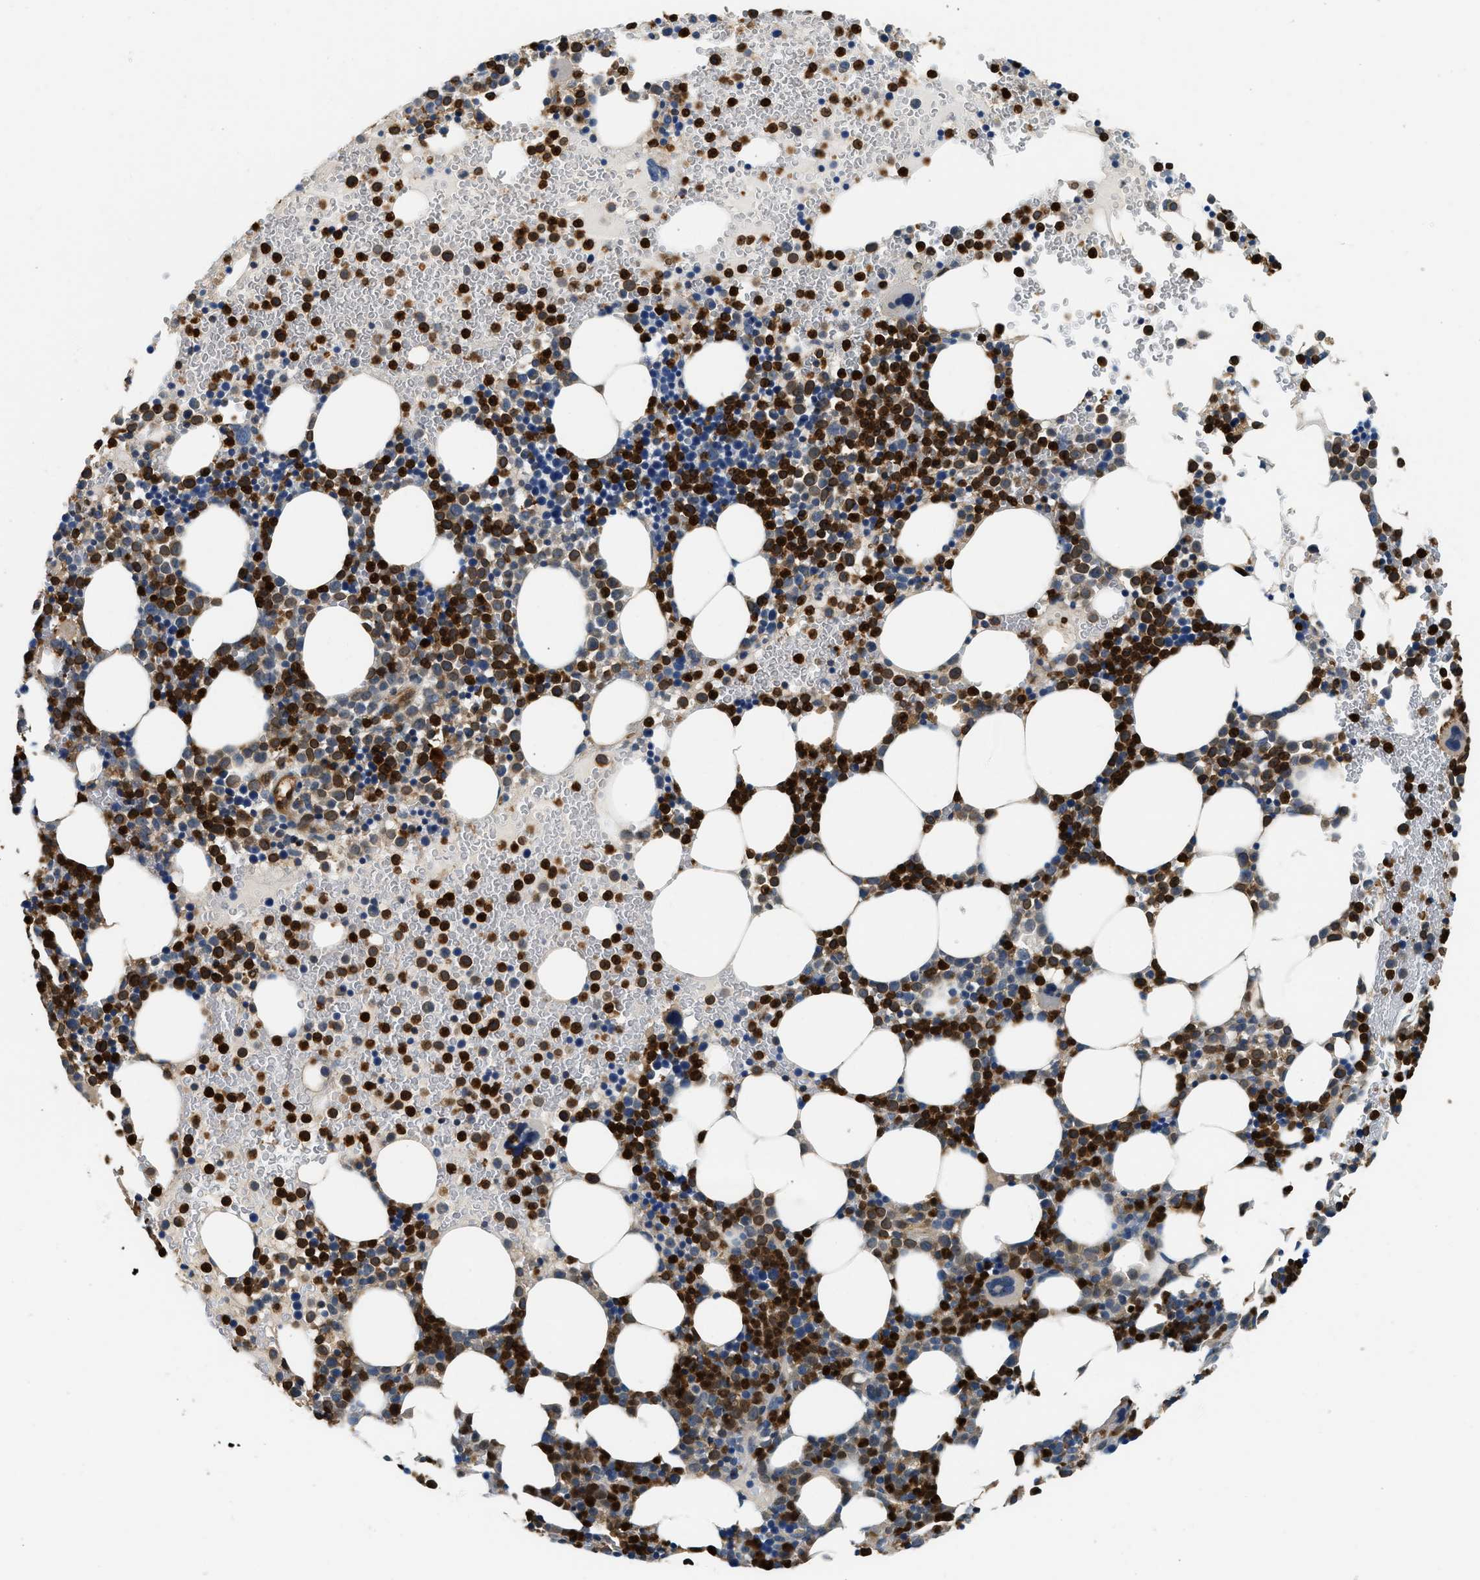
{"staining": {"intensity": "strong", "quantity": ">75%", "location": "cytoplasmic/membranous,nuclear"}, "tissue": "bone marrow", "cell_type": "Hematopoietic cells", "image_type": "normal", "snomed": [{"axis": "morphology", "description": "Normal tissue, NOS"}, {"axis": "morphology", "description": "Inflammation, NOS"}, {"axis": "topography", "description": "Bone marrow"}], "caption": "Brown immunohistochemical staining in unremarkable bone marrow shows strong cytoplasmic/membranous,nuclear staining in approximately >75% of hematopoietic cells. Using DAB (3,3'-diaminobenzidine) (brown) and hematoxylin (blue) stains, captured at high magnification using brightfield microscopy.", "gene": "ANXA3", "patient": {"sex": "female", "age": 67}}